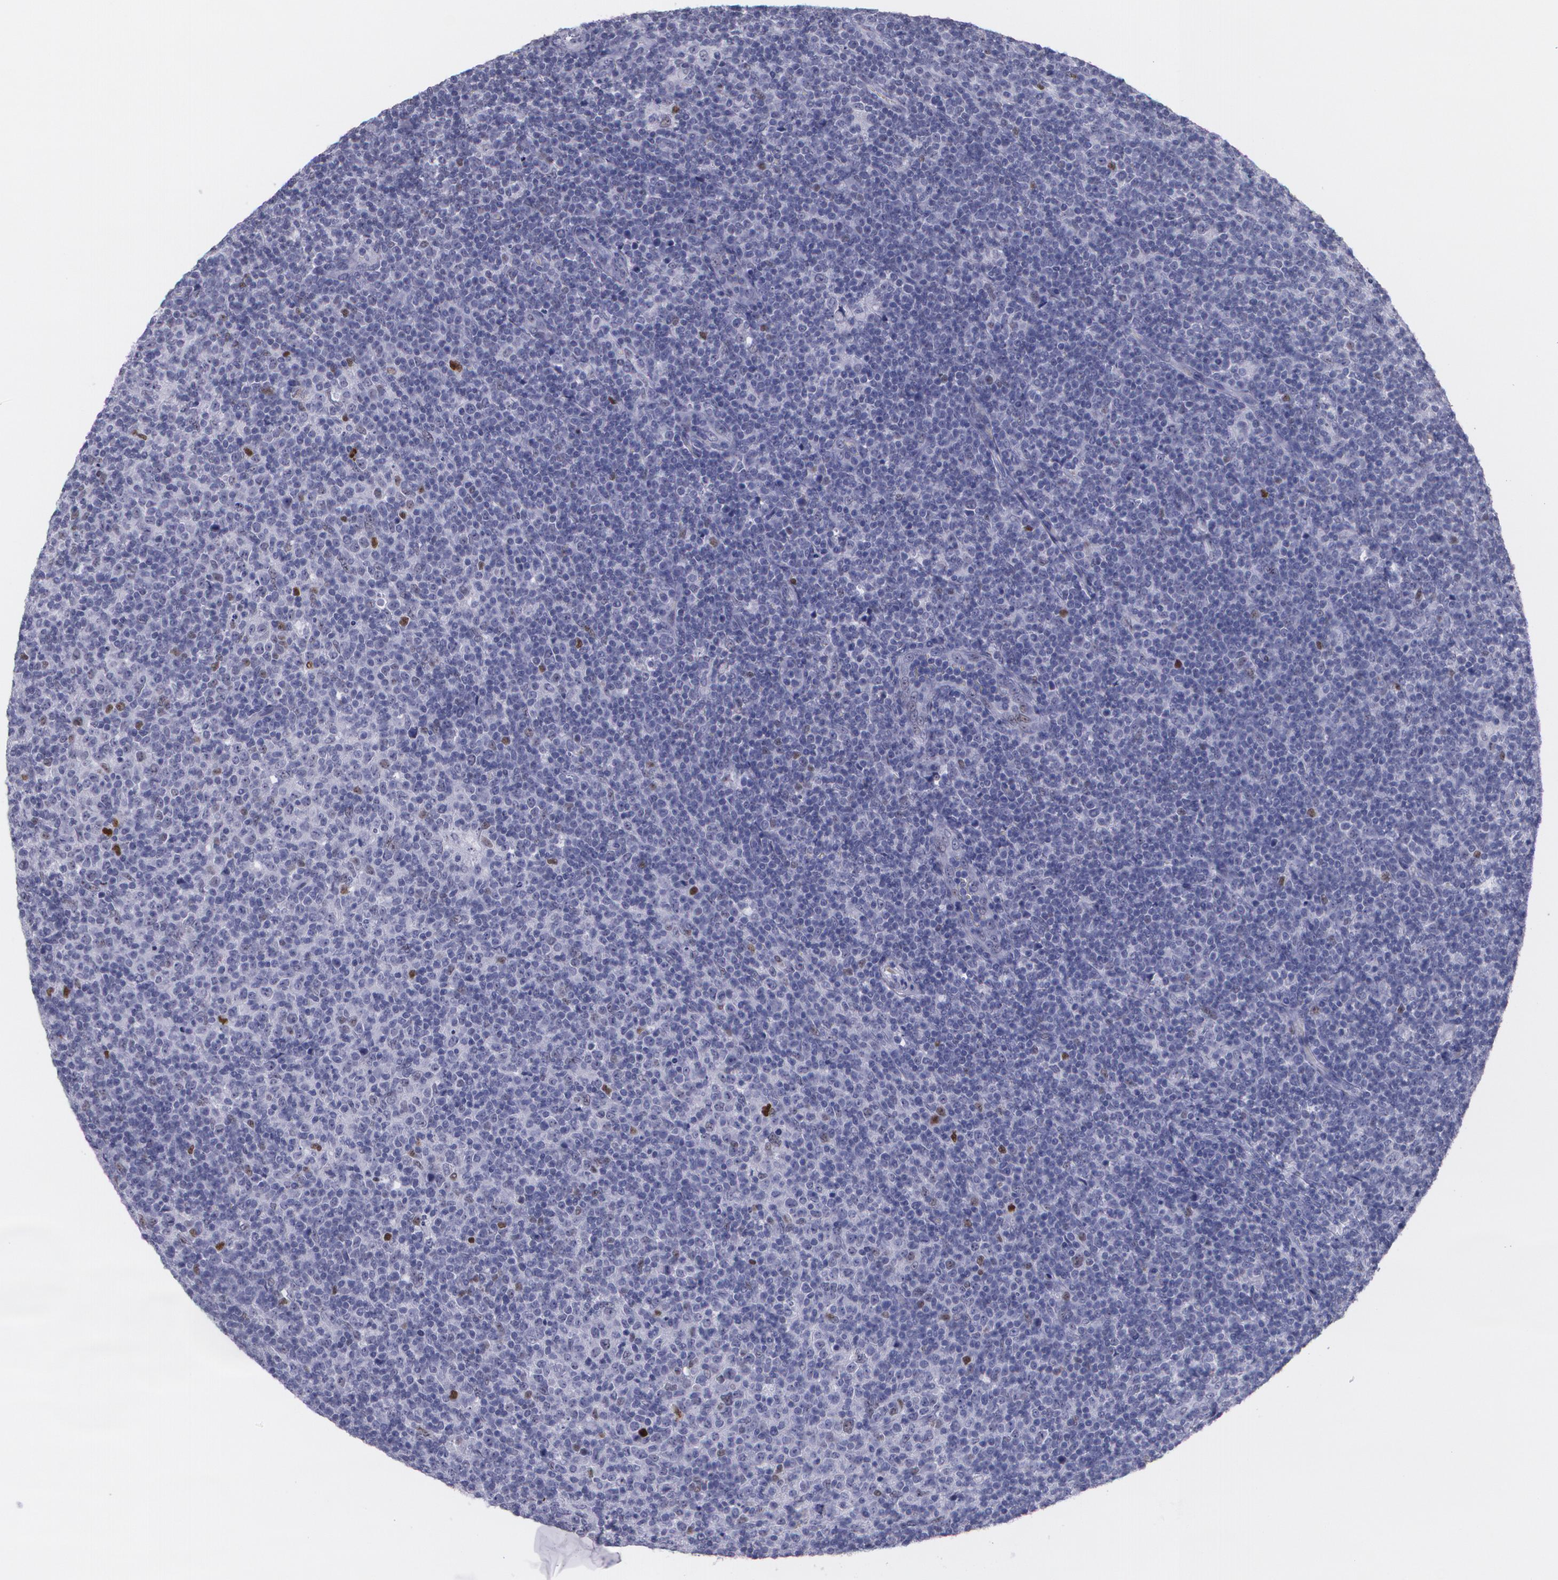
{"staining": {"intensity": "moderate", "quantity": "<25%", "location": "nuclear"}, "tissue": "lymphoma", "cell_type": "Tumor cells", "image_type": "cancer", "snomed": [{"axis": "morphology", "description": "Malignant lymphoma, non-Hodgkin's type, Low grade"}, {"axis": "topography", "description": "Lymph node"}], "caption": "Moderate nuclear expression is identified in approximately <25% of tumor cells in low-grade malignant lymphoma, non-Hodgkin's type.", "gene": "TP53", "patient": {"sex": "male", "age": 70}}